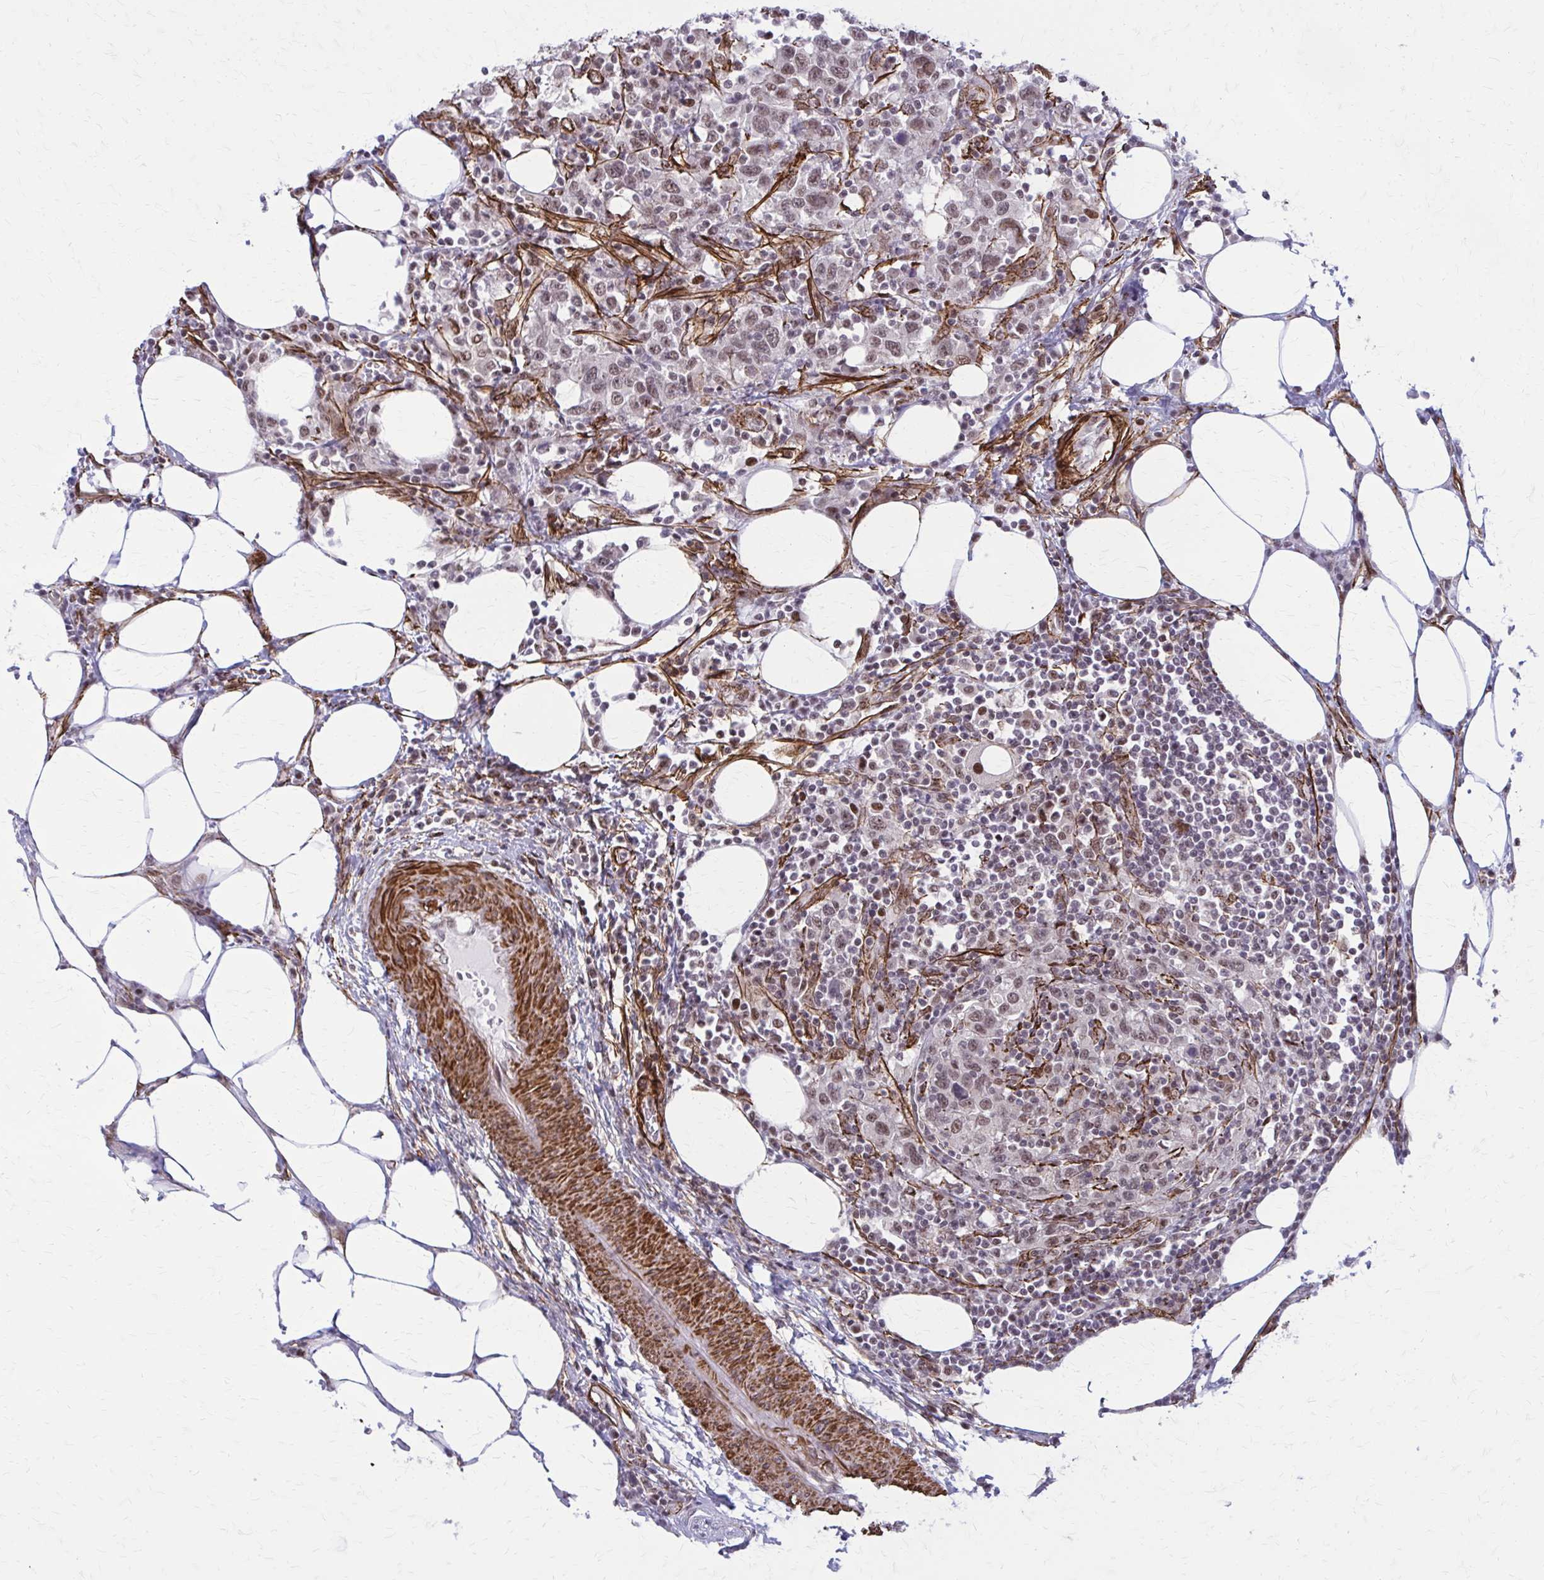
{"staining": {"intensity": "moderate", "quantity": ">75%", "location": "nuclear"}, "tissue": "urothelial cancer", "cell_type": "Tumor cells", "image_type": "cancer", "snomed": [{"axis": "morphology", "description": "Urothelial carcinoma, High grade"}, {"axis": "topography", "description": "Urinary bladder"}], "caption": "The photomicrograph reveals a brown stain indicating the presence of a protein in the nuclear of tumor cells in urothelial cancer.", "gene": "NRBF2", "patient": {"sex": "male", "age": 61}}